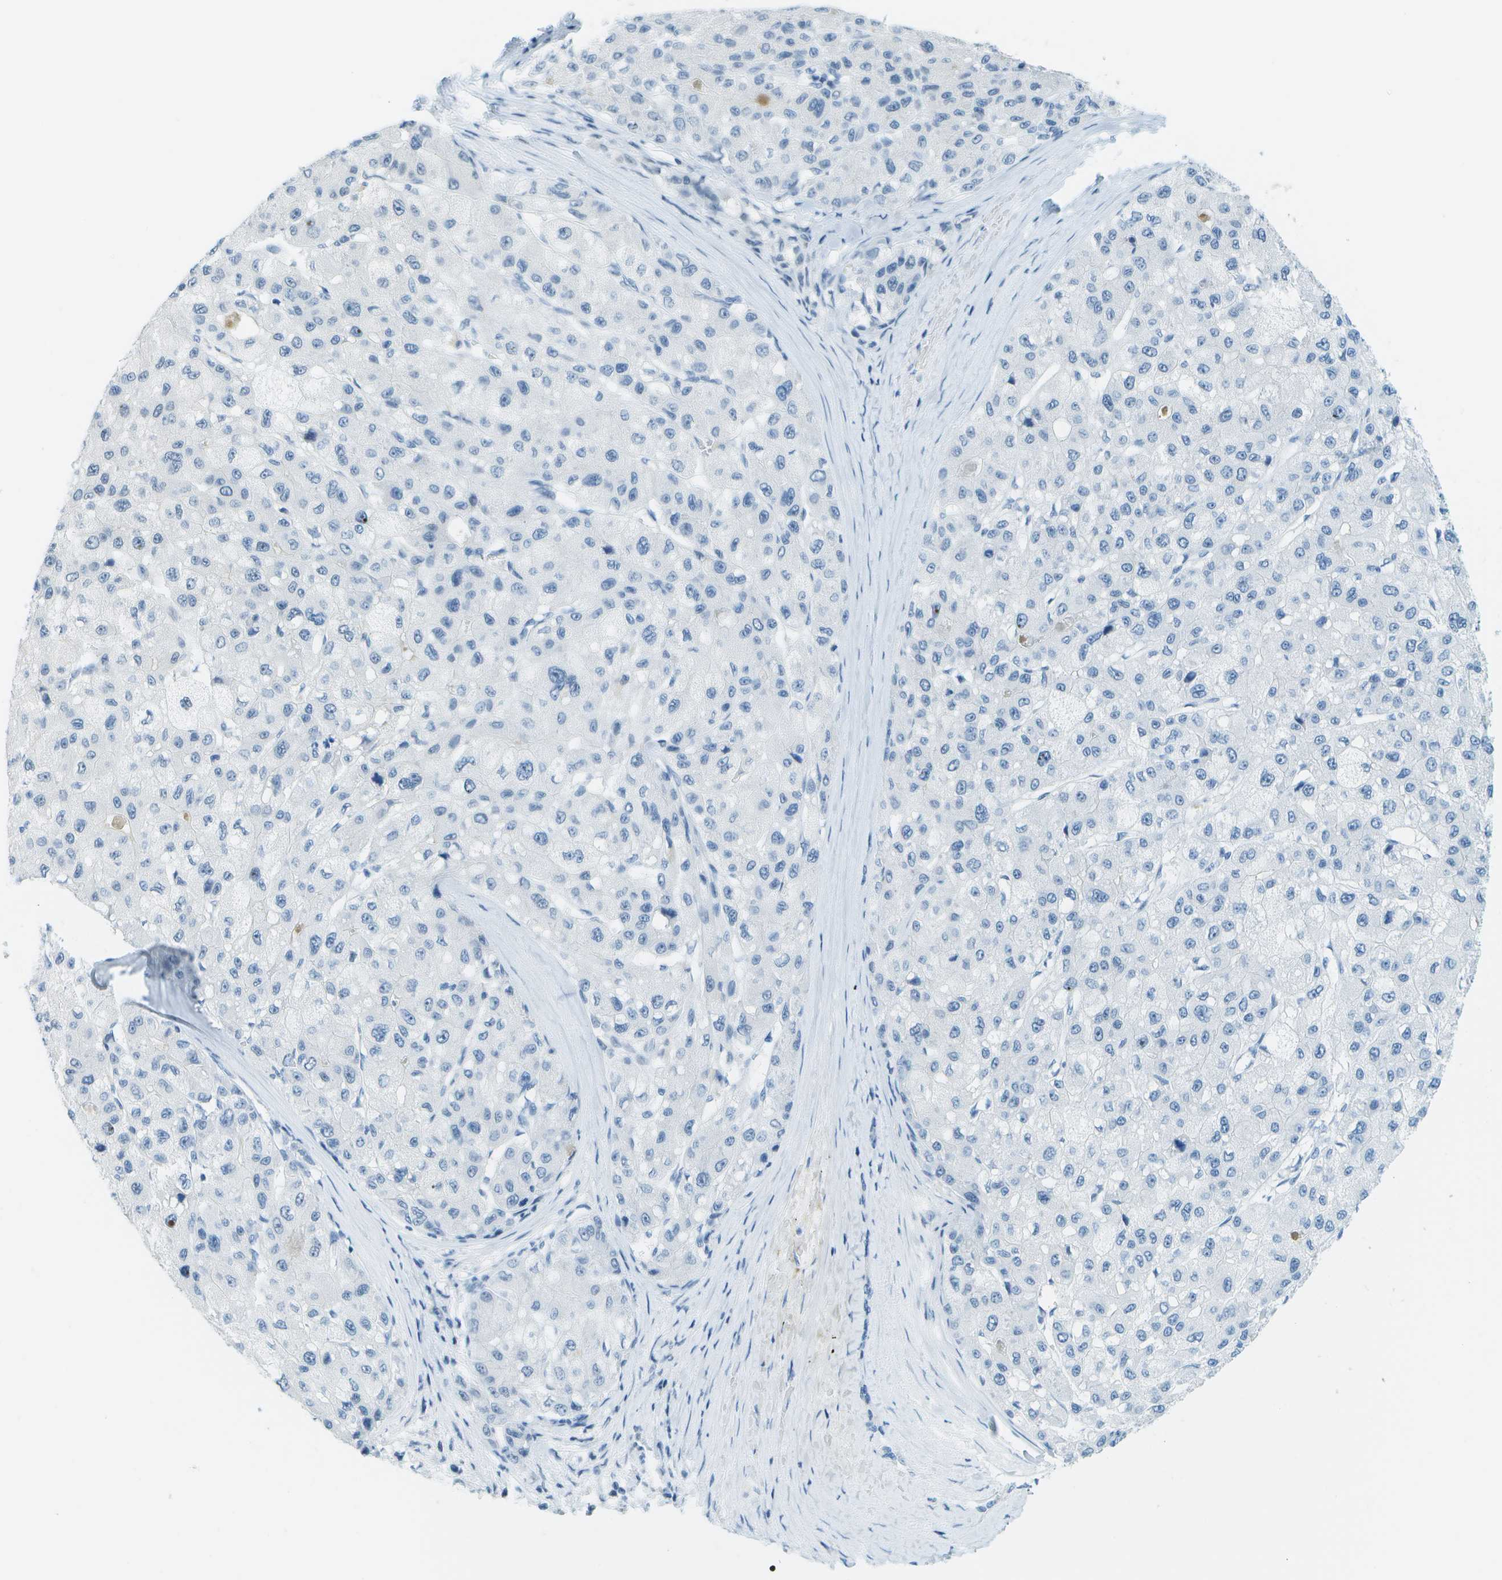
{"staining": {"intensity": "negative", "quantity": "none", "location": "none"}, "tissue": "liver cancer", "cell_type": "Tumor cells", "image_type": "cancer", "snomed": [{"axis": "morphology", "description": "Carcinoma, Hepatocellular, NOS"}, {"axis": "topography", "description": "Liver"}], "caption": "This micrograph is of liver cancer (hepatocellular carcinoma) stained with IHC to label a protein in brown with the nuclei are counter-stained blue. There is no expression in tumor cells.", "gene": "NEK11", "patient": {"sex": "male", "age": 80}}